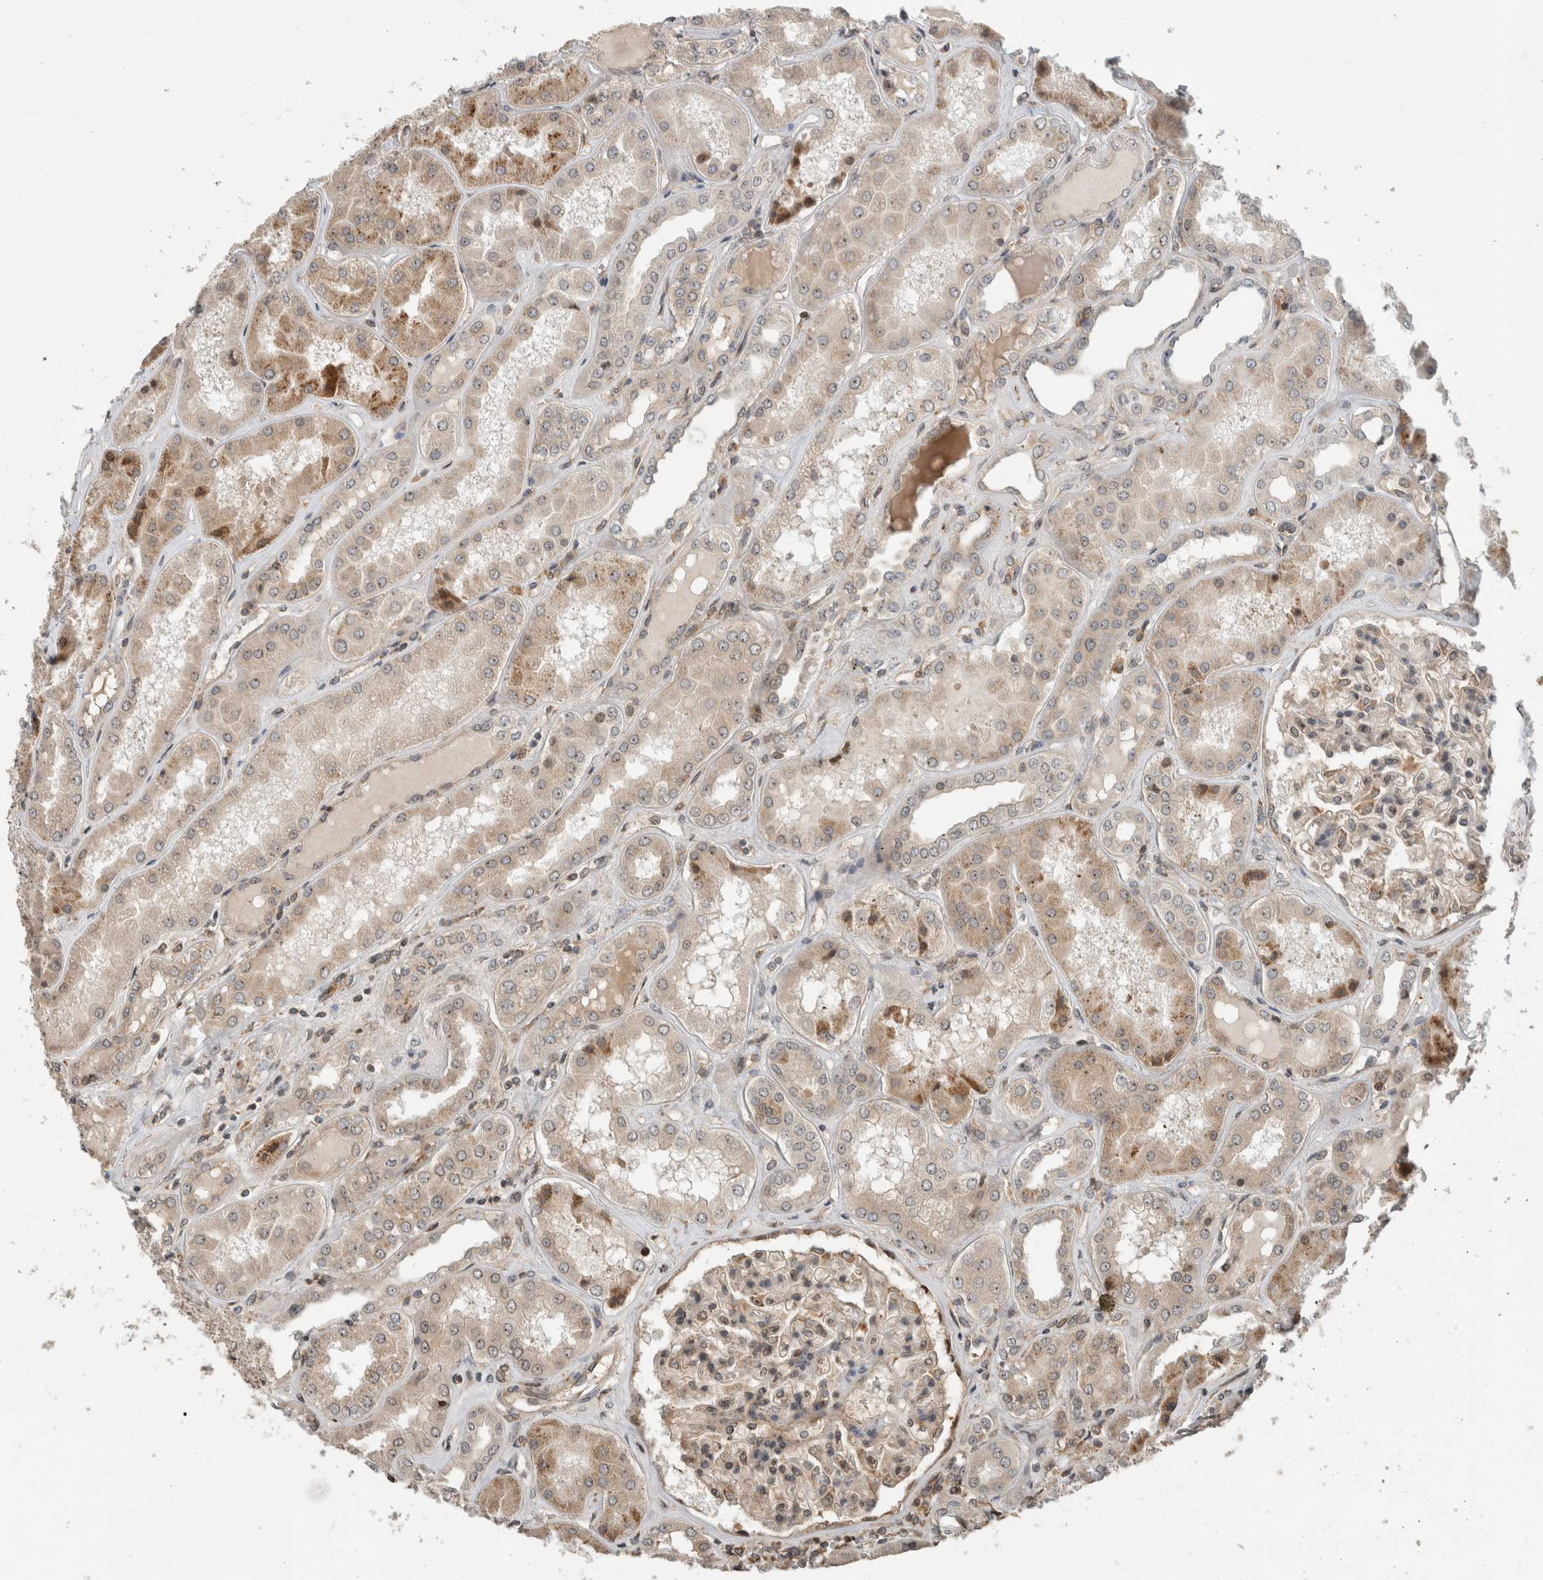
{"staining": {"intensity": "moderate", "quantity": ">75%", "location": "cytoplasmic/membranous,nuclear"}, "tissue": "kidney", "cell_type": "Cells in glomeruli", "image_type": "normal", "snomed": [{"axis": "morphology", "description": "Normal tissue, NOS"}, {"axis": "topography", "description": "Kidney"}], "caption": "Moderate cytoplasmic/membranous,nuclear protein positivity is identified in about >75% of cells in glomeruli in kidney. The staining is performed using DAB brown chromogen to label protein expression. The nuclei are counter-stained blue using hematoxylin.", "gene": "WASF2", "patient": {"sex": "female", "age": 56}}